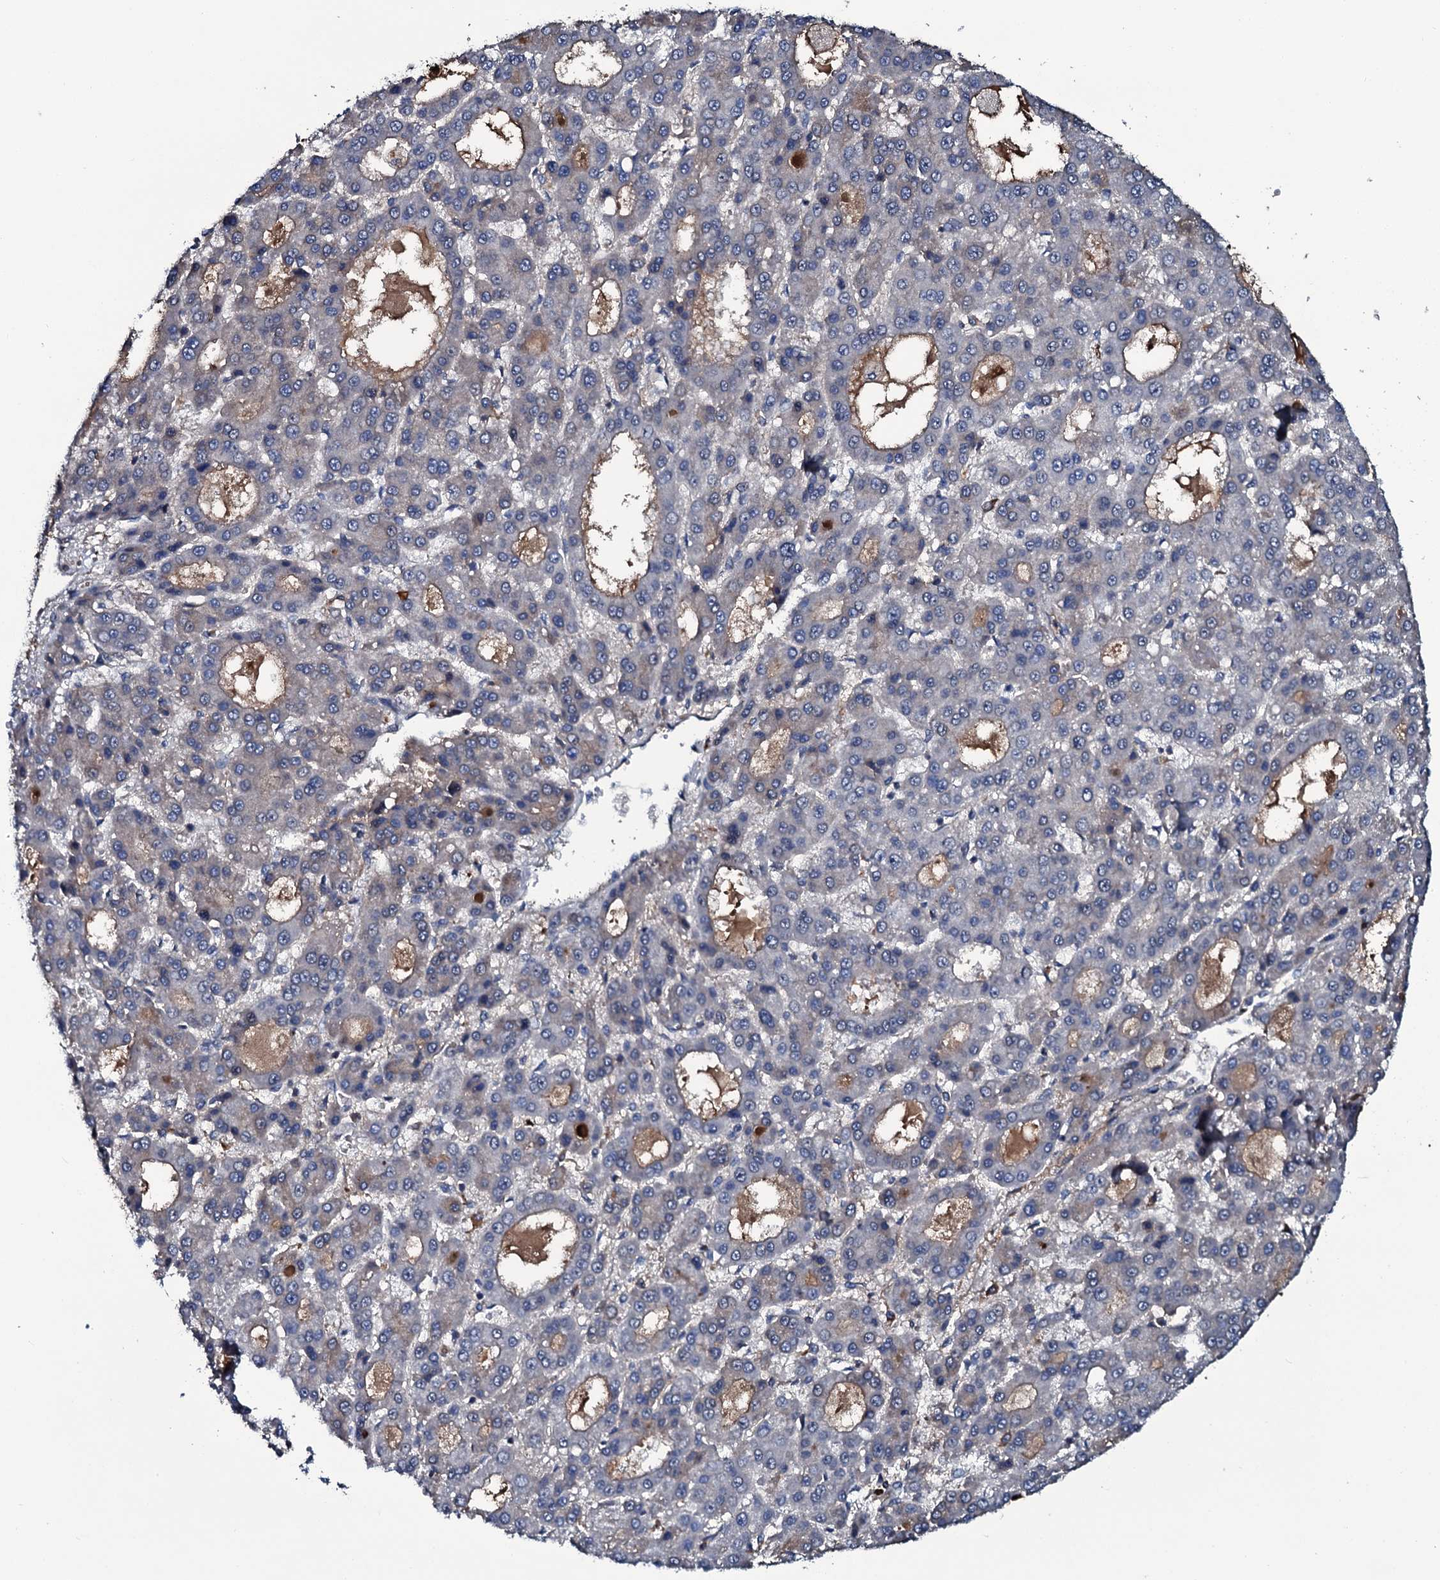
{"staining": {"intensity": "negative", "quantity": "none", "location": "none"}, "tissue": "liver cancer", "cell_type": "Tumor cells", "image_type": "cancer", "snomed": [{"axis": "morphology", "description": "Carcinoma, Hepatocellular, NOS"}, {"axis": "topography", "description": "Liver"}], "caption": "A high-resolution micrograph shows immunohistochemistry (IHC) staining of liver cancer, which reveals no significant expression in tumor cells.", "gene": "LYG2", "patient": {"sex": "male", "age": 70}}